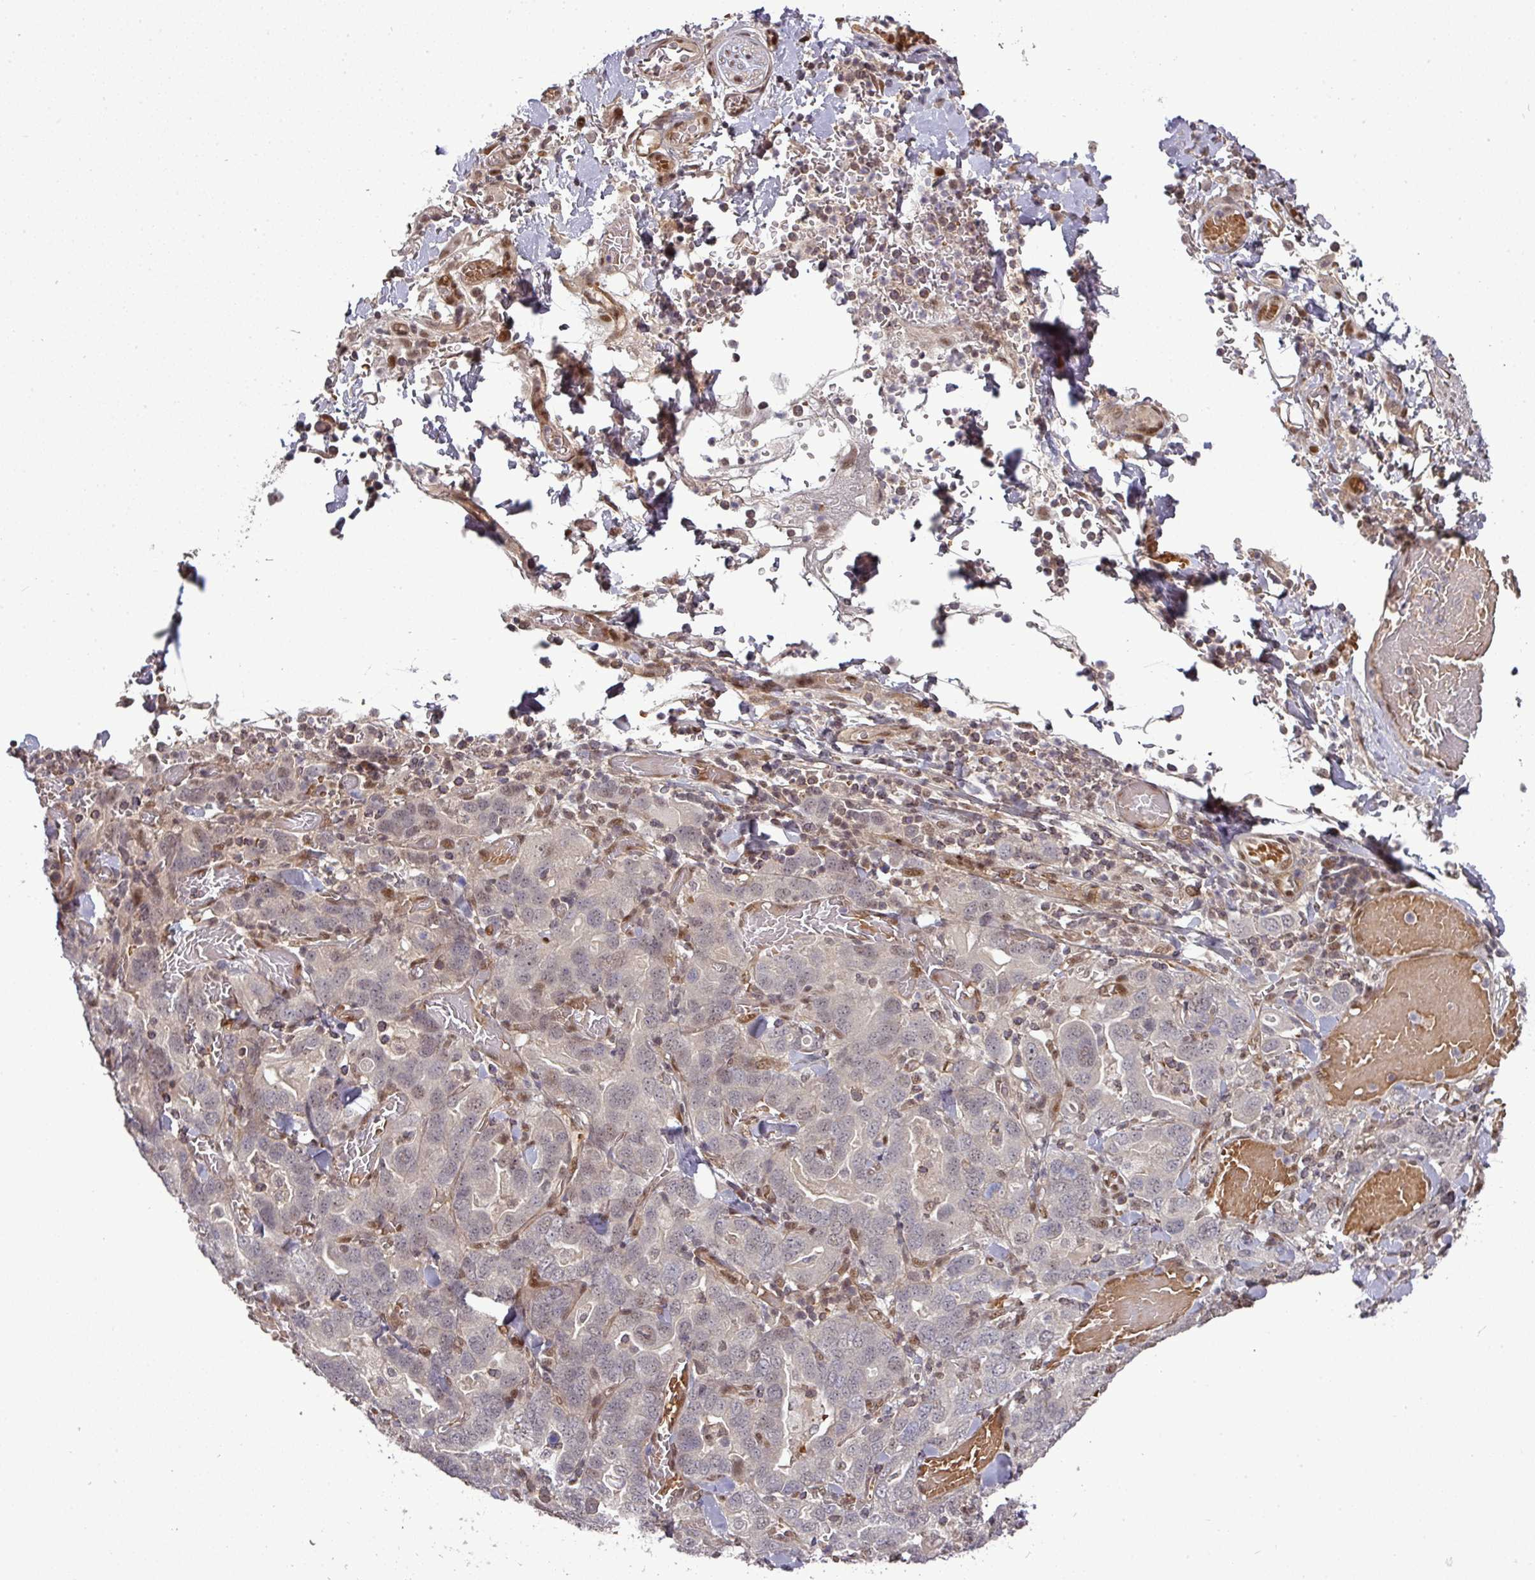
{"staining": {"intensity": "weak", "quantity": "<25%", "location": "nuclear"}, "tissue": "stomach cancer", "cell_type": "Tumor cells", "image_type": "cancer", "snomed": [{"axis": "morphology", "description": "Adenocarcinoma, NOS"}, {"axis": "topography", "description": "Stomach, upper"}, {"axis": "topography", "description": "Stomach"}], "caption": "Protein analysis of adenocarcinoma (stomach) displays no significant staining in tumor cells.", "gene": "CIC", "patient": {"sex": "male", "age": 62}}